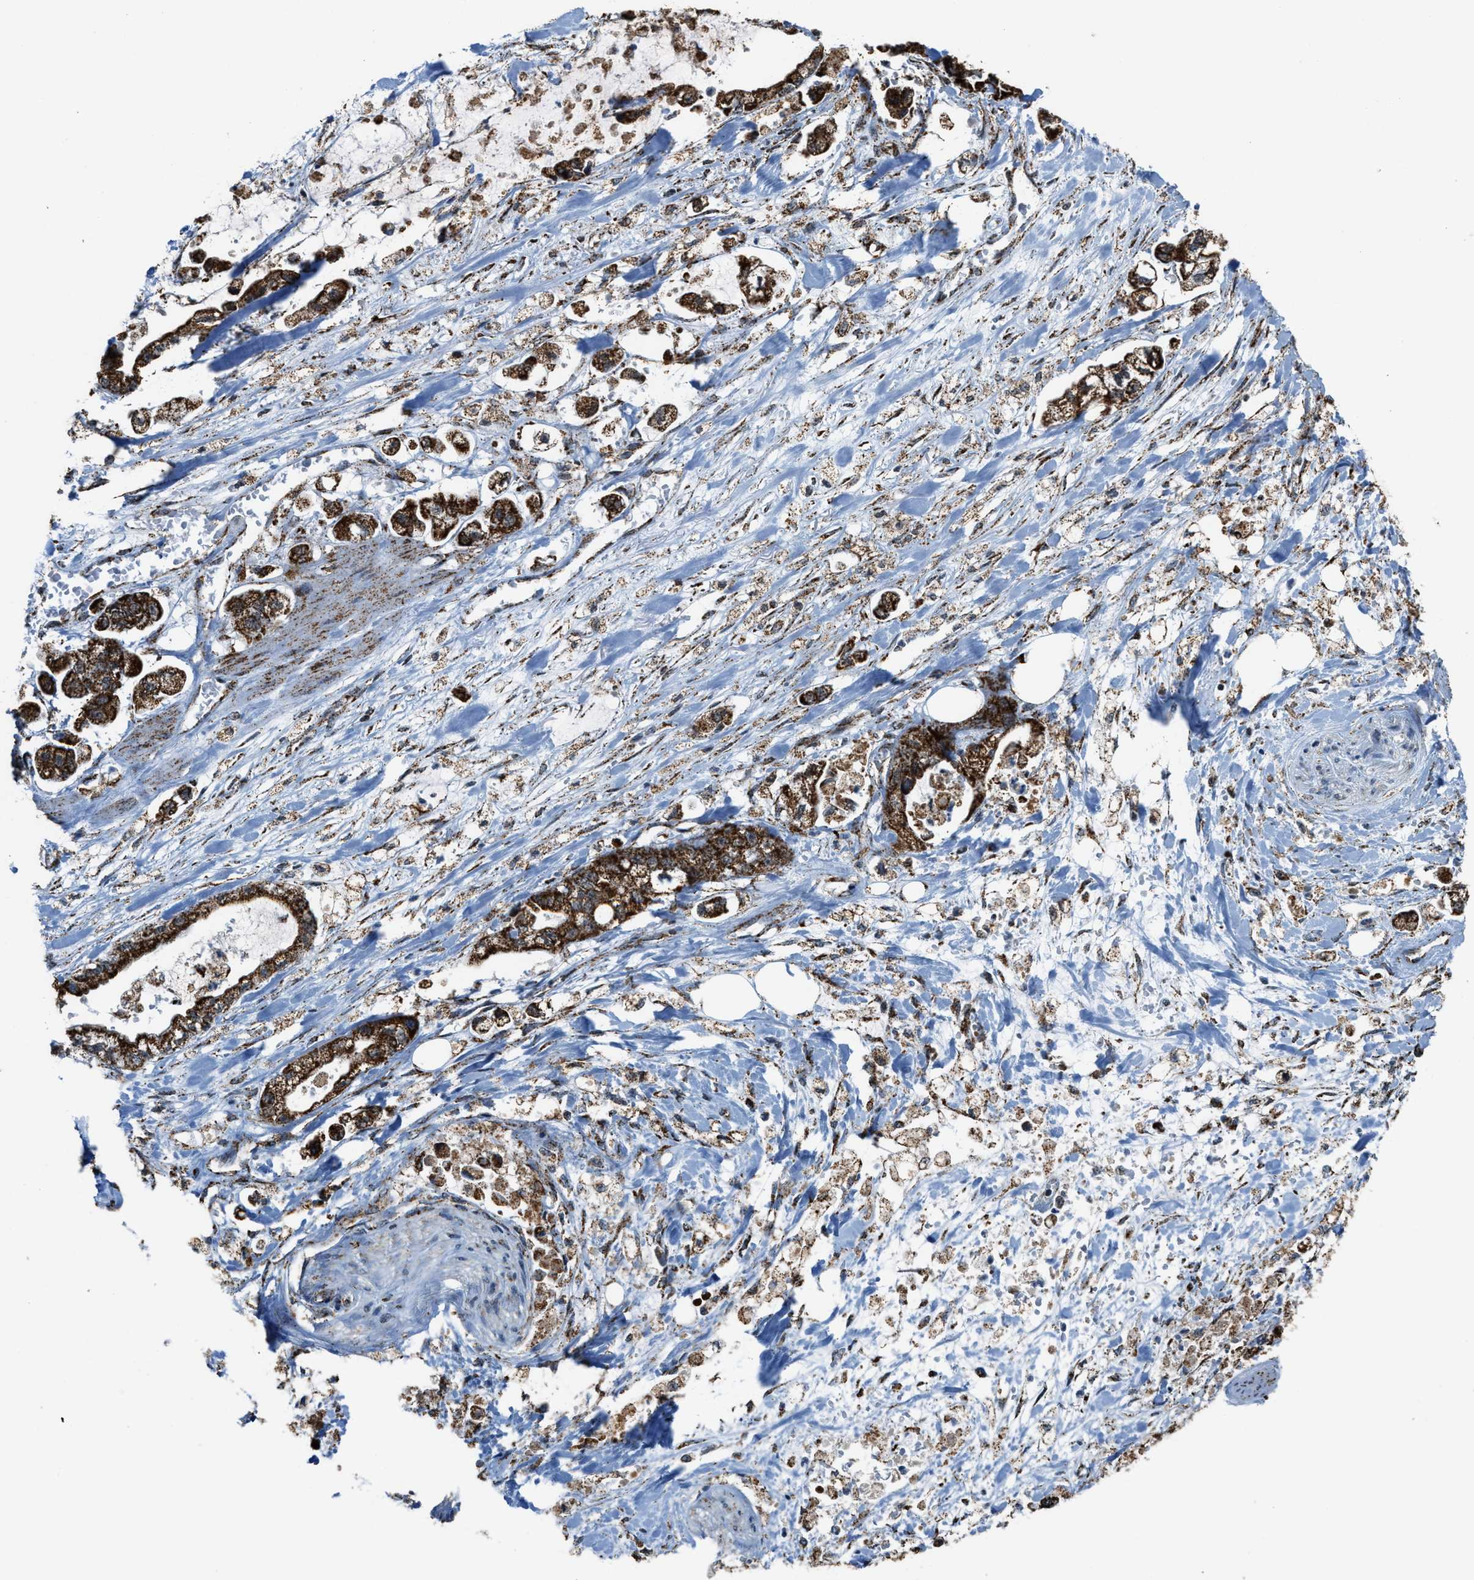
{"staining": {"intensity": "strong", "quantity": ">75%", "location": "cytoplasmic/membranous"}, "tissue": "stomach cancer", "cell_type": "Tumor cells", "image_type": "cancer", "snomed": [{"axis": "morphology", "description": "Normal tissue, NOS"}, {"axis": "morphology", "description": "Adenocarcinoma, NOS"}, {"axis": "topography", "description": "Stomach"}], "caption": "Stomach cancer stained with immunohistochemistry (IHC) demonstrates strong cytoplasmic/membranous staining in about >75% of tumor cells.", "gene": "HIBADH", "patient": {"sex": "male", "age": 62}}